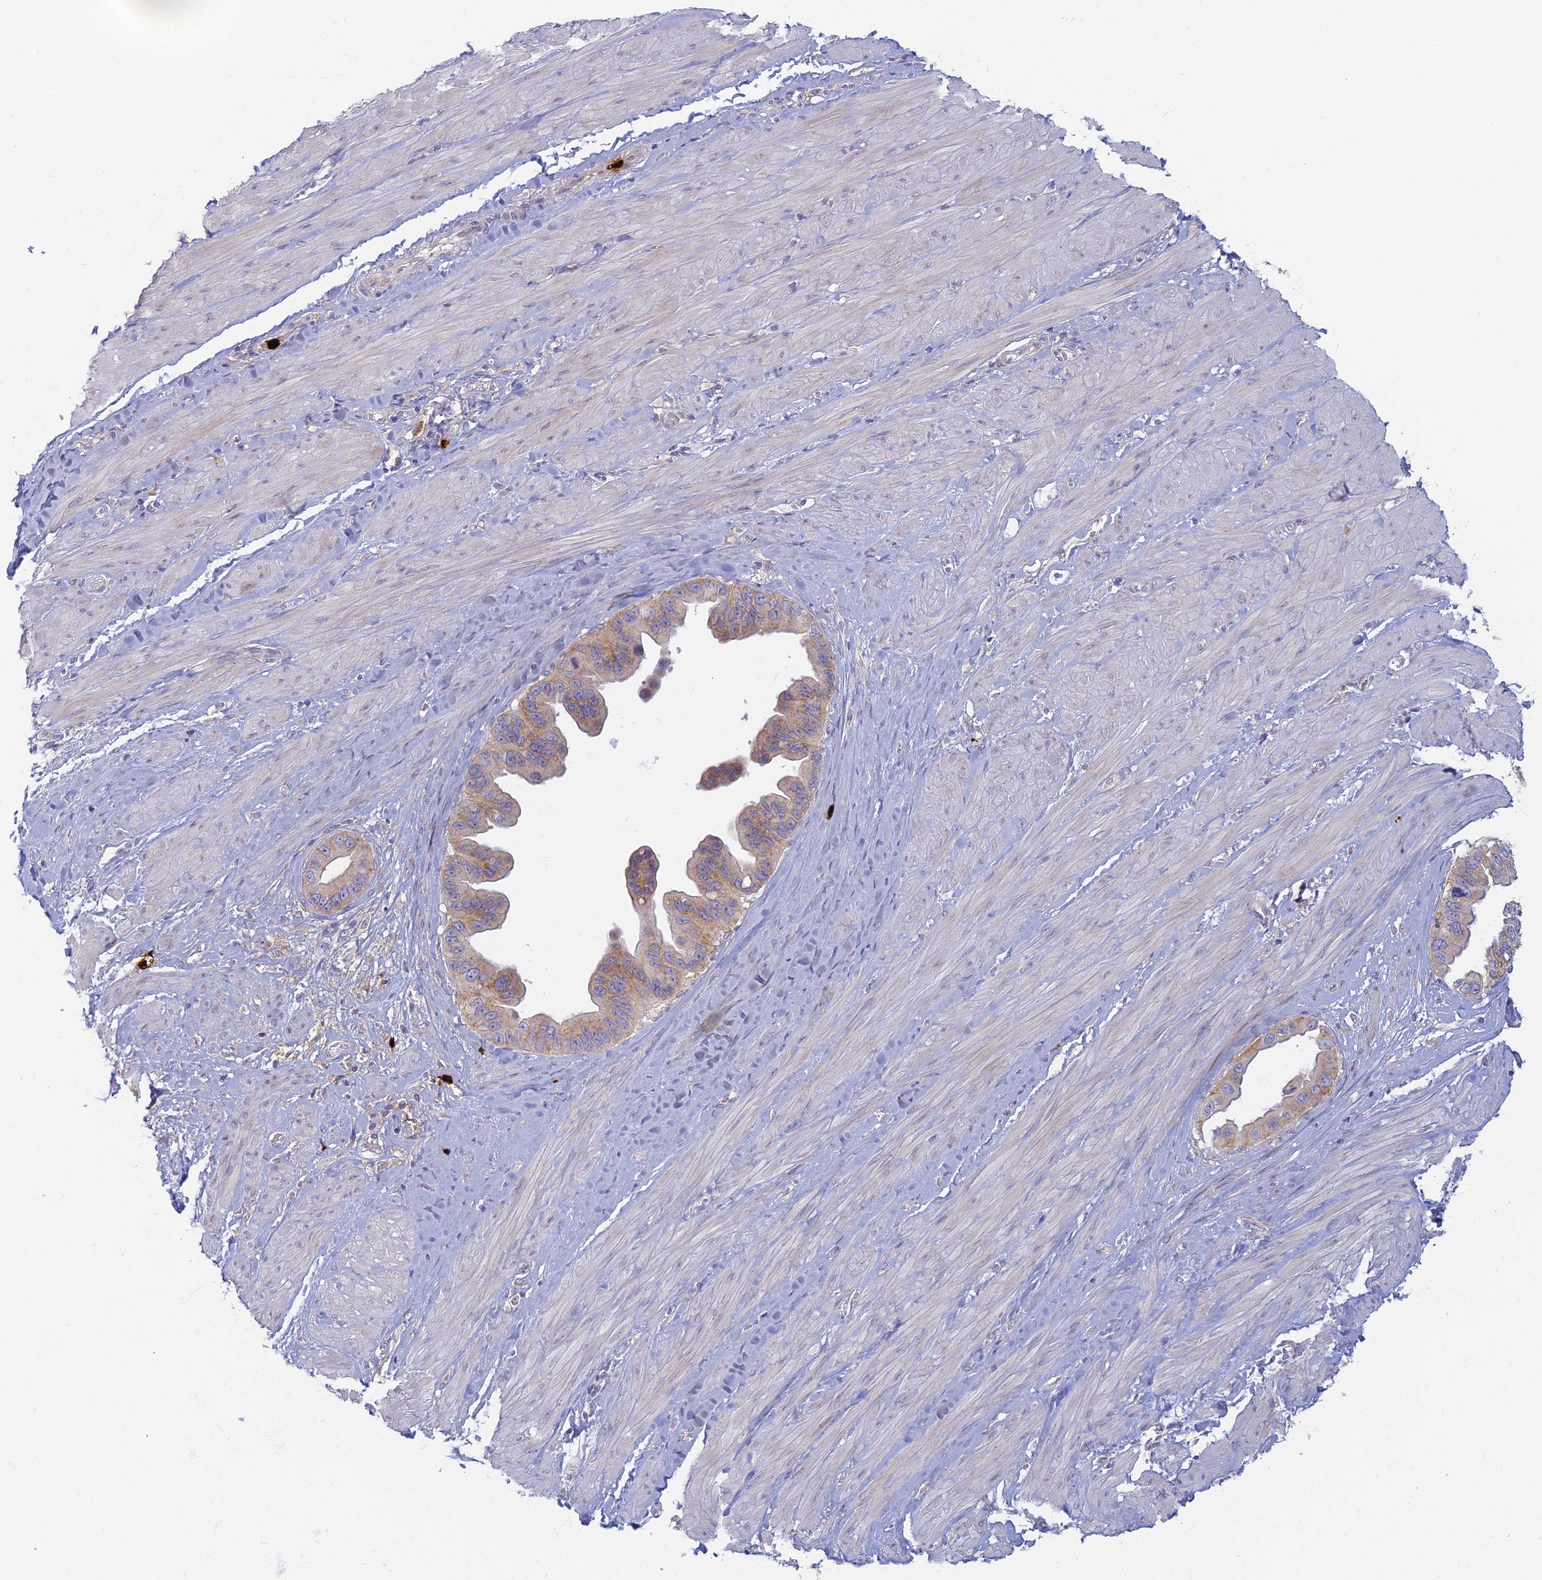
{"staining": {"intensity": "weak", "quantity": "25%-75%", "location": "cytoplasmic/membranous"}, "tissue": "pancreatic cancer", "cell_type": "Tumor cells", "image_type": "cancer", "snomed": [{"axis": "morphology", "description": "Adenocarcinoma, NOS"}, {"axis": "topography", "description": "Pancreas"}], "caption": "Pancreatic adenocarcinoma stained with a protein marker displays weak staining in tumor cells.", "gene": "PROX2", "patient": {"sex": "female", "age": 56}}